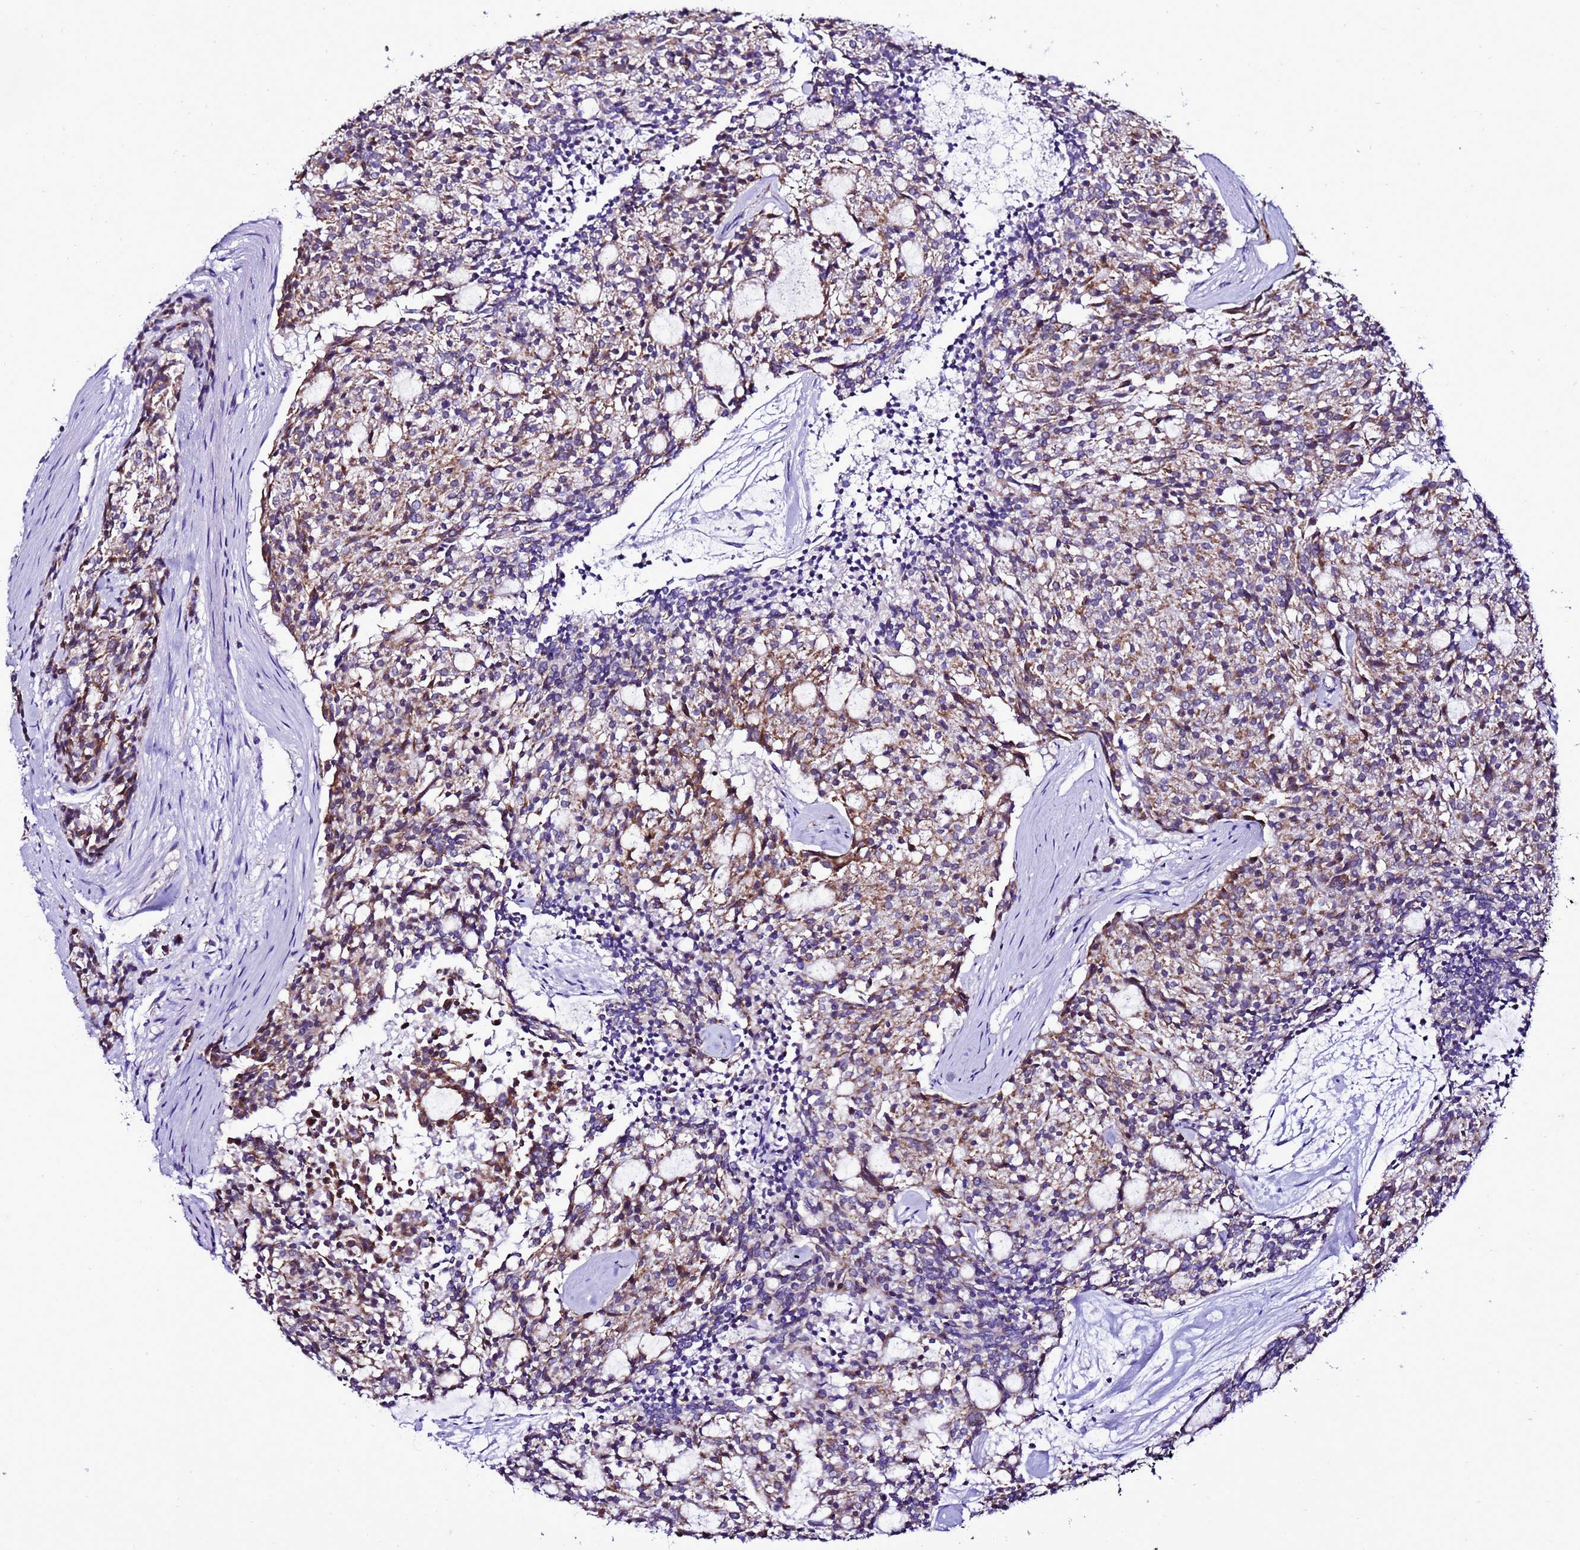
{"staining": {"intensity": "moderate", "quantity": "25%-75%", "location": "cytoplasmic/membranous"}, "tissue": "carcinoid", "cell_type": "Tumor cells", "image_type": "cancer", "snomed": [{"axis": "morphology", "description": "Carcinoid, malignant, NOS"}, {"axis": "topography", "description": "Pancreas"}], "caption": "Protein staining by immunohistochemistry shows moderate cytoplasmic/membranous staining in about 25%-75% of tumor cells in carcinoid.", "gene": "DPH6", "patient": {"sex": "female", "age": 54}}